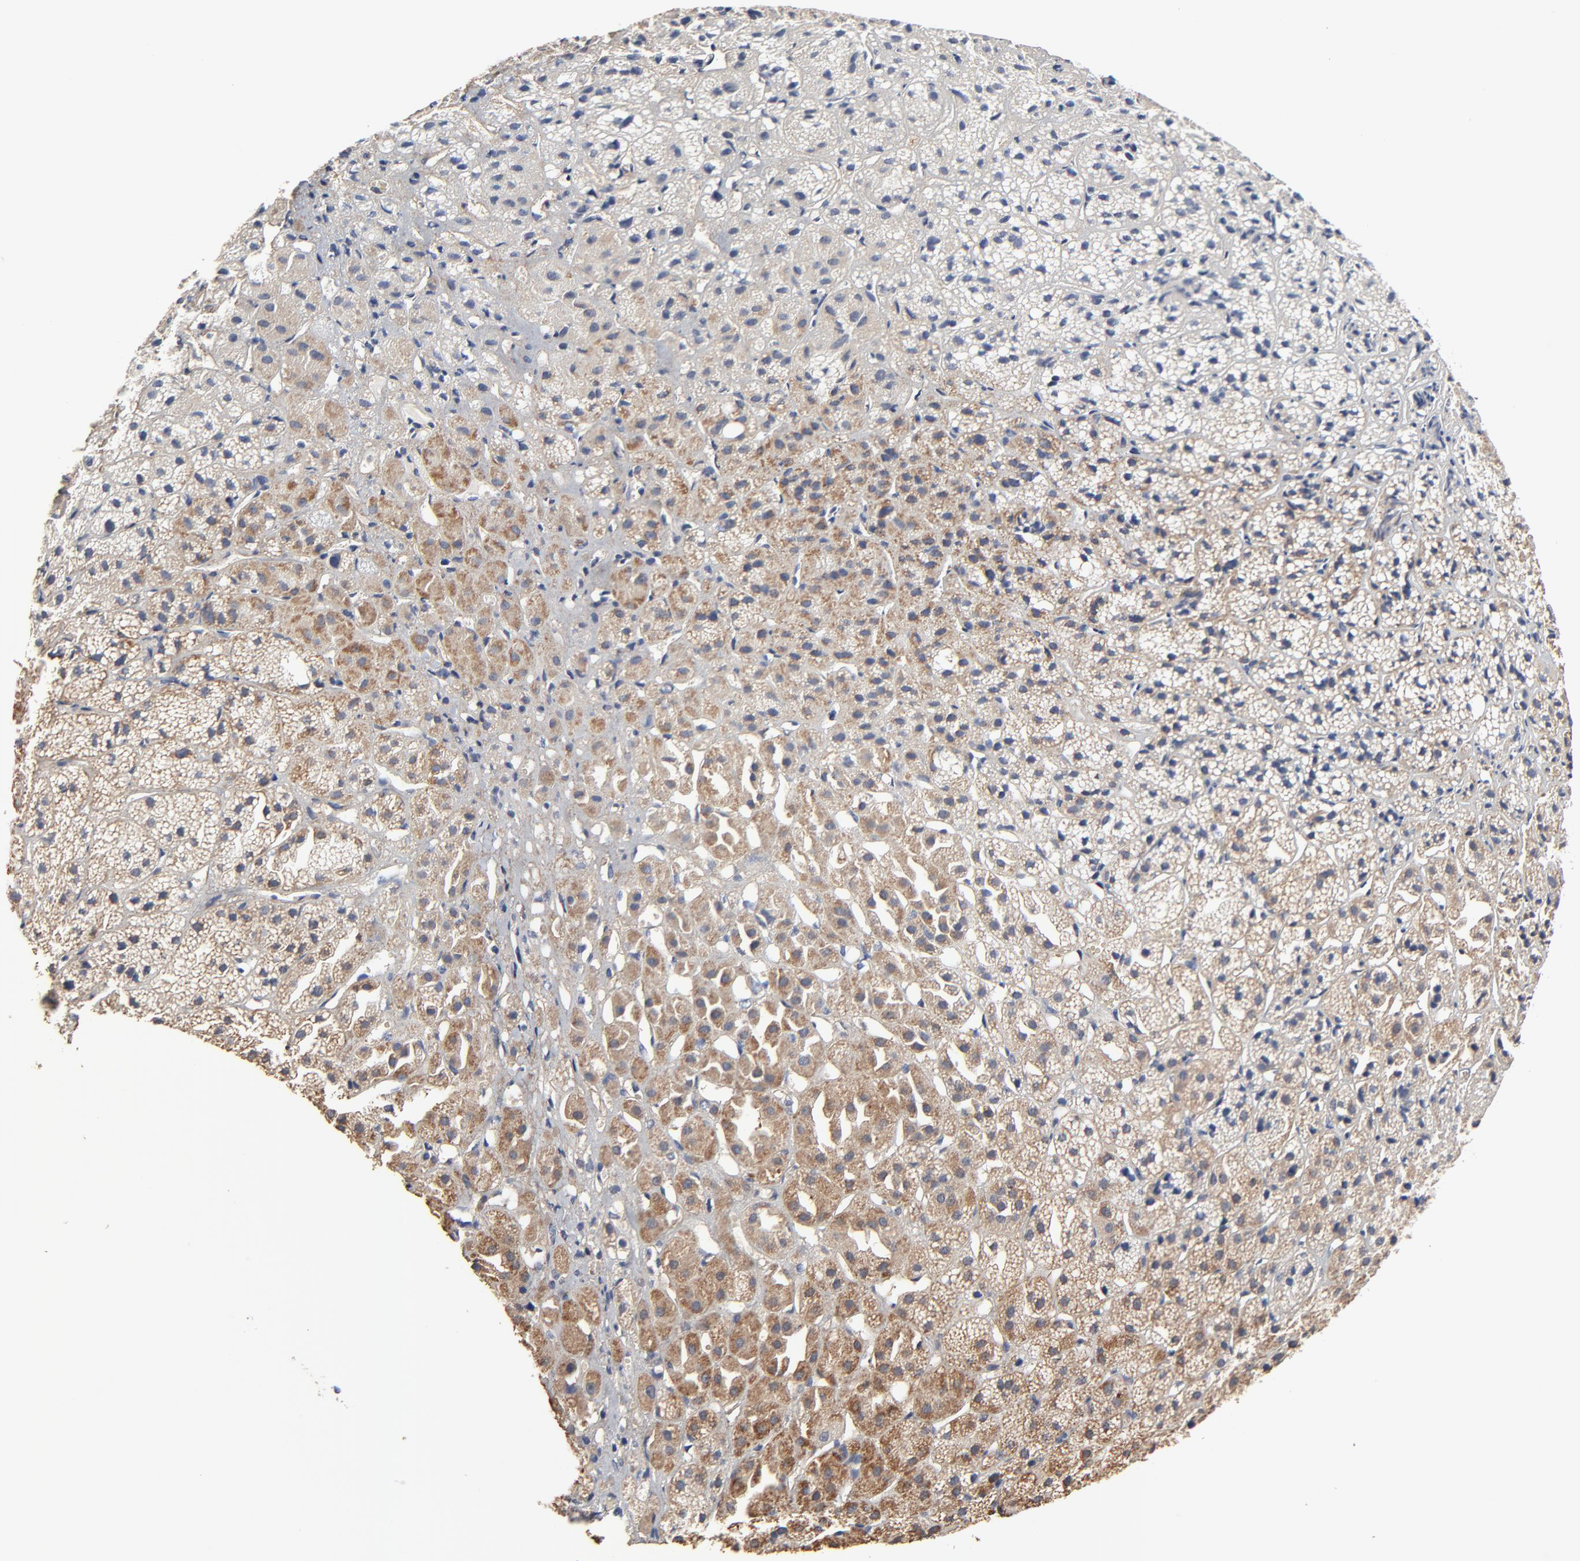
{"staining": {"intensity": "moderate", "quantity": ">75%", "location": "cytoplasmic/membranous"}, "tissue": "adrenal gland", "cell_type": "Glandular cells", "image_type": "normal", "snomed": [{"axis": "morphology", "description": "Normal tissue, NOS"}, {"axis": "topography", "description": "Adrenal gland"}], "caption": "Adrenal gland was stained to show a protein in brown. There is medium levels of moderate cytoplasmic/membranous expression in approximately >75% of glandular cells. The staining is performed using DAB (3,3'-diaminobenzidine) brown chromogen to label protein expression. The nuclei are counter-stained blue using hematoxylin.", "gene": "SKAP1", "patient": {"sex": "female", "age": 71}}